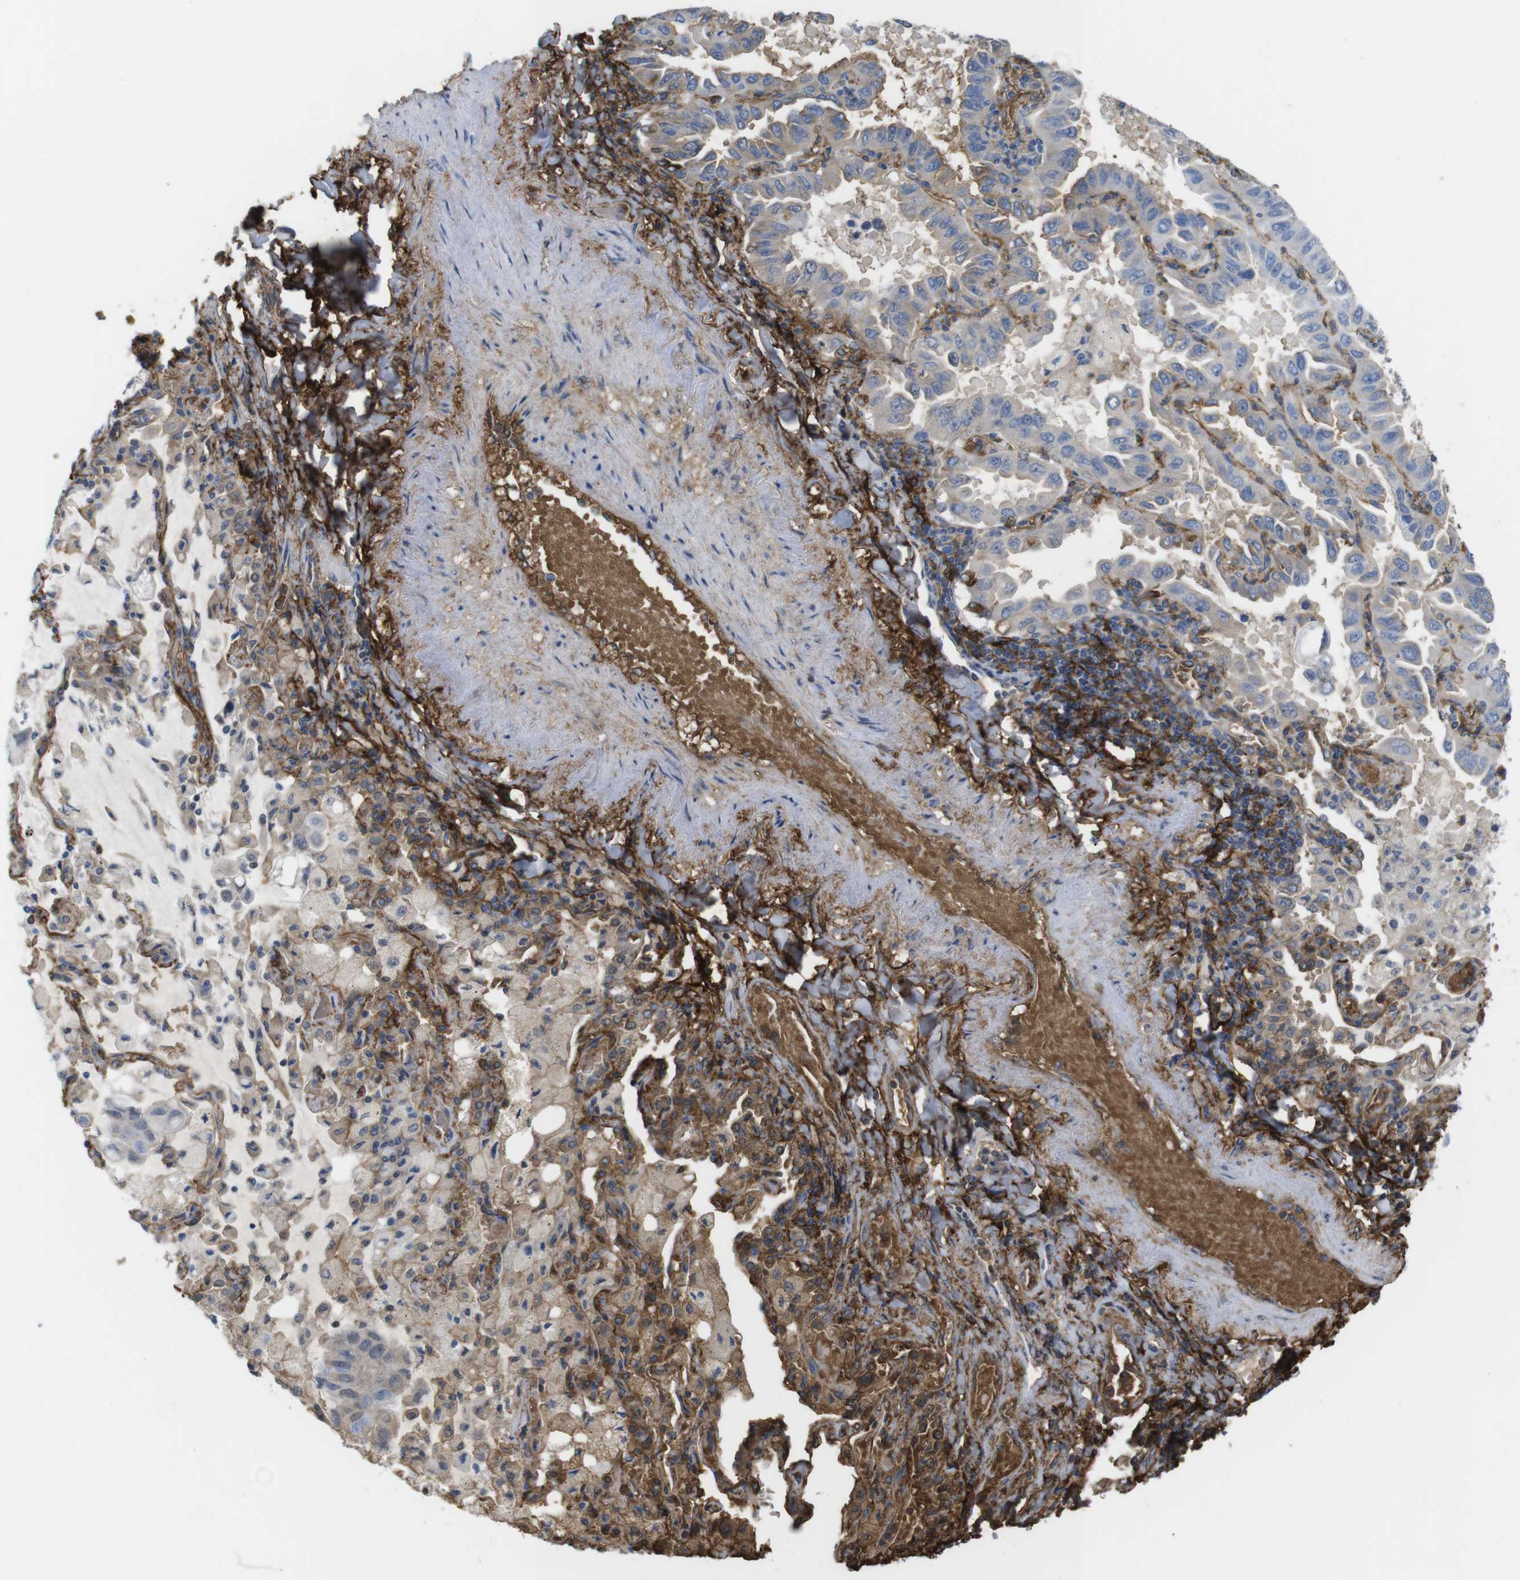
{"staining": {"intensity": "negative", "quantity": "none", "location": "none"}, "tissue": "lung cancer", "cell_type": "Tumor cells", "image_type": "cancer", "snomed": [{"axis": "morphology", "description": "Adenocarcinoma, NOS"}, {"axis": "topography", "description": "Lung"}], "caption": "This is an immunohistochemistry histopathology image of human adenocarcinoma (lung). There is no positivity in tumor cells.", "gene": "CYBRD1", "patient": {"sex": "male", "age": 64}}